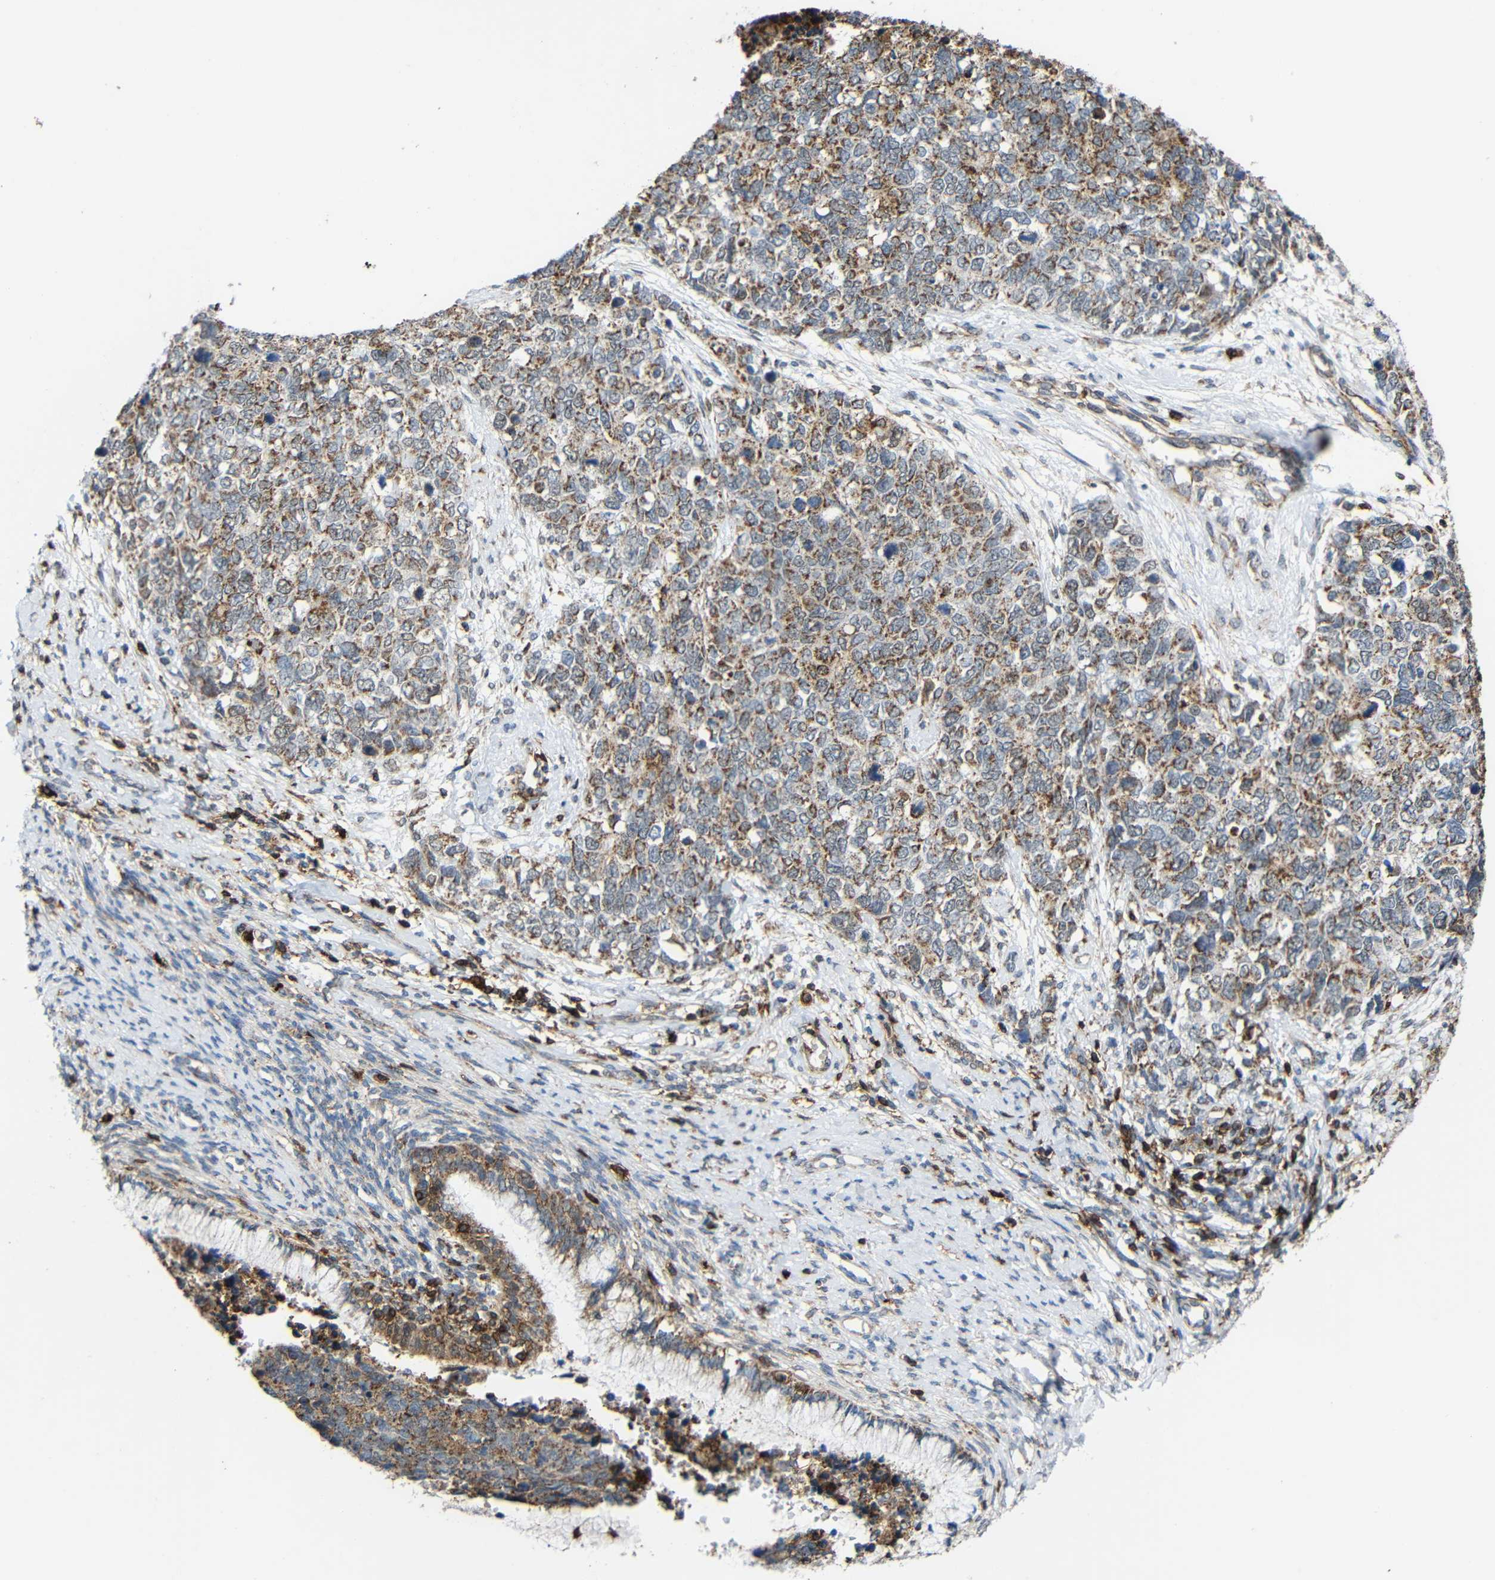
{"staining": {"intensity": "moderate", "quantity": ">75%", "location": "cytoplasmic/membranous"}, "tissue": "cervical cancer", "cell_type": "Tumor cells", "image_type": "cancer", "snomed": [{"axis": "morphology", "description": "Squamous cell carcinoma, NOS"}, {"axis": "topography", "description": "Cervix"}], "caption": "IHC (DAB (3,3'-diaminobenzidine)) staining of cervical cancer shows moderate cytoplasmic/membranous protein expression in about >75% of tumor cells.", "gene": "C1GALT1", "patient": {"sex": "female", "age": 63}}